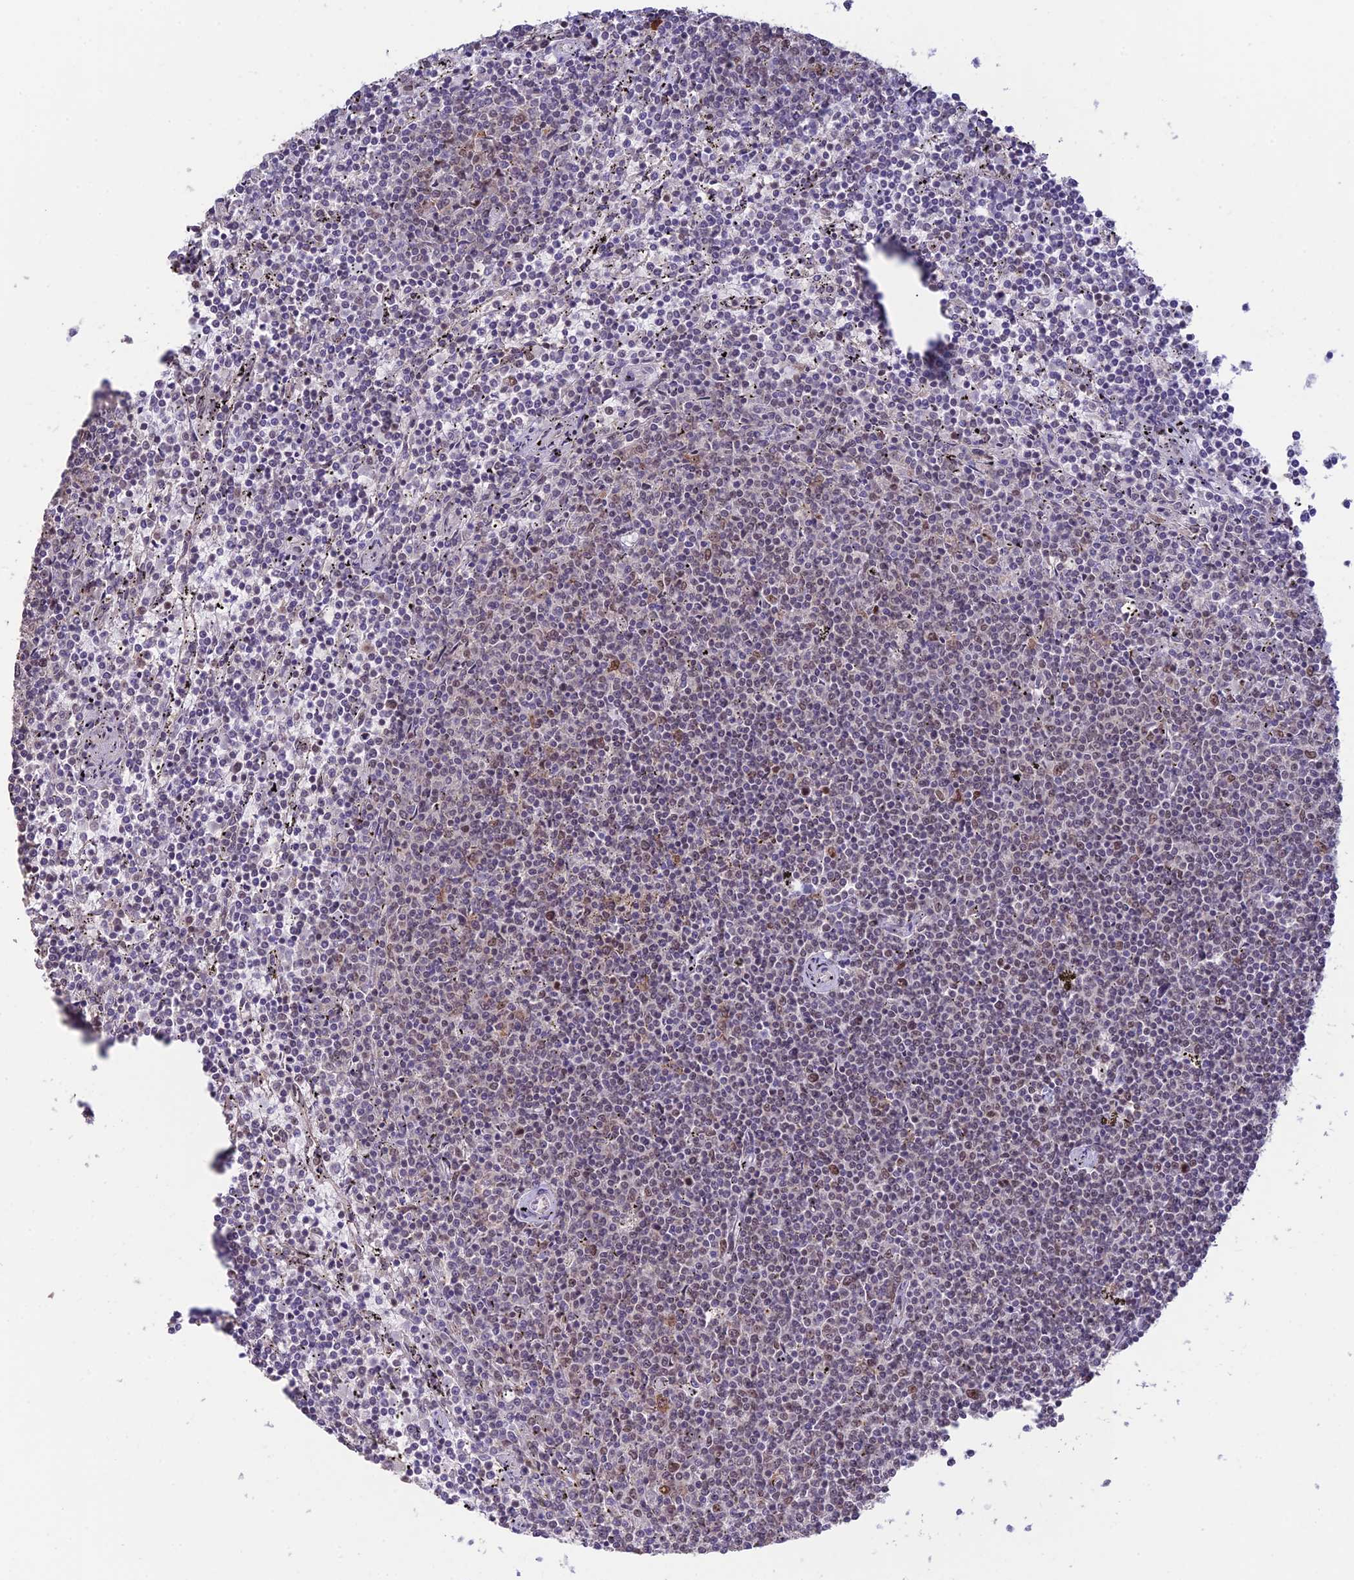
{"staining": {"intensity": "negative", "quantity": "none", "location": "none"}, "tissue": "lymphoma", "cell_type": "Tumor cells", "image_type": "cancer", "snomed": [{"axis": "morphology", "description": "Malignant lymphoma, non-Hodgkin's type, Low grade"}, {"axis": "topography", "description": "Spleen"}], "caption": "Tumor cells are negative for protein expression in human malignant lymphoma, non-Hodgkin's type (low-grade).", "gene": "POLR1G", "patient": {"sex": "female", "age": 50}}